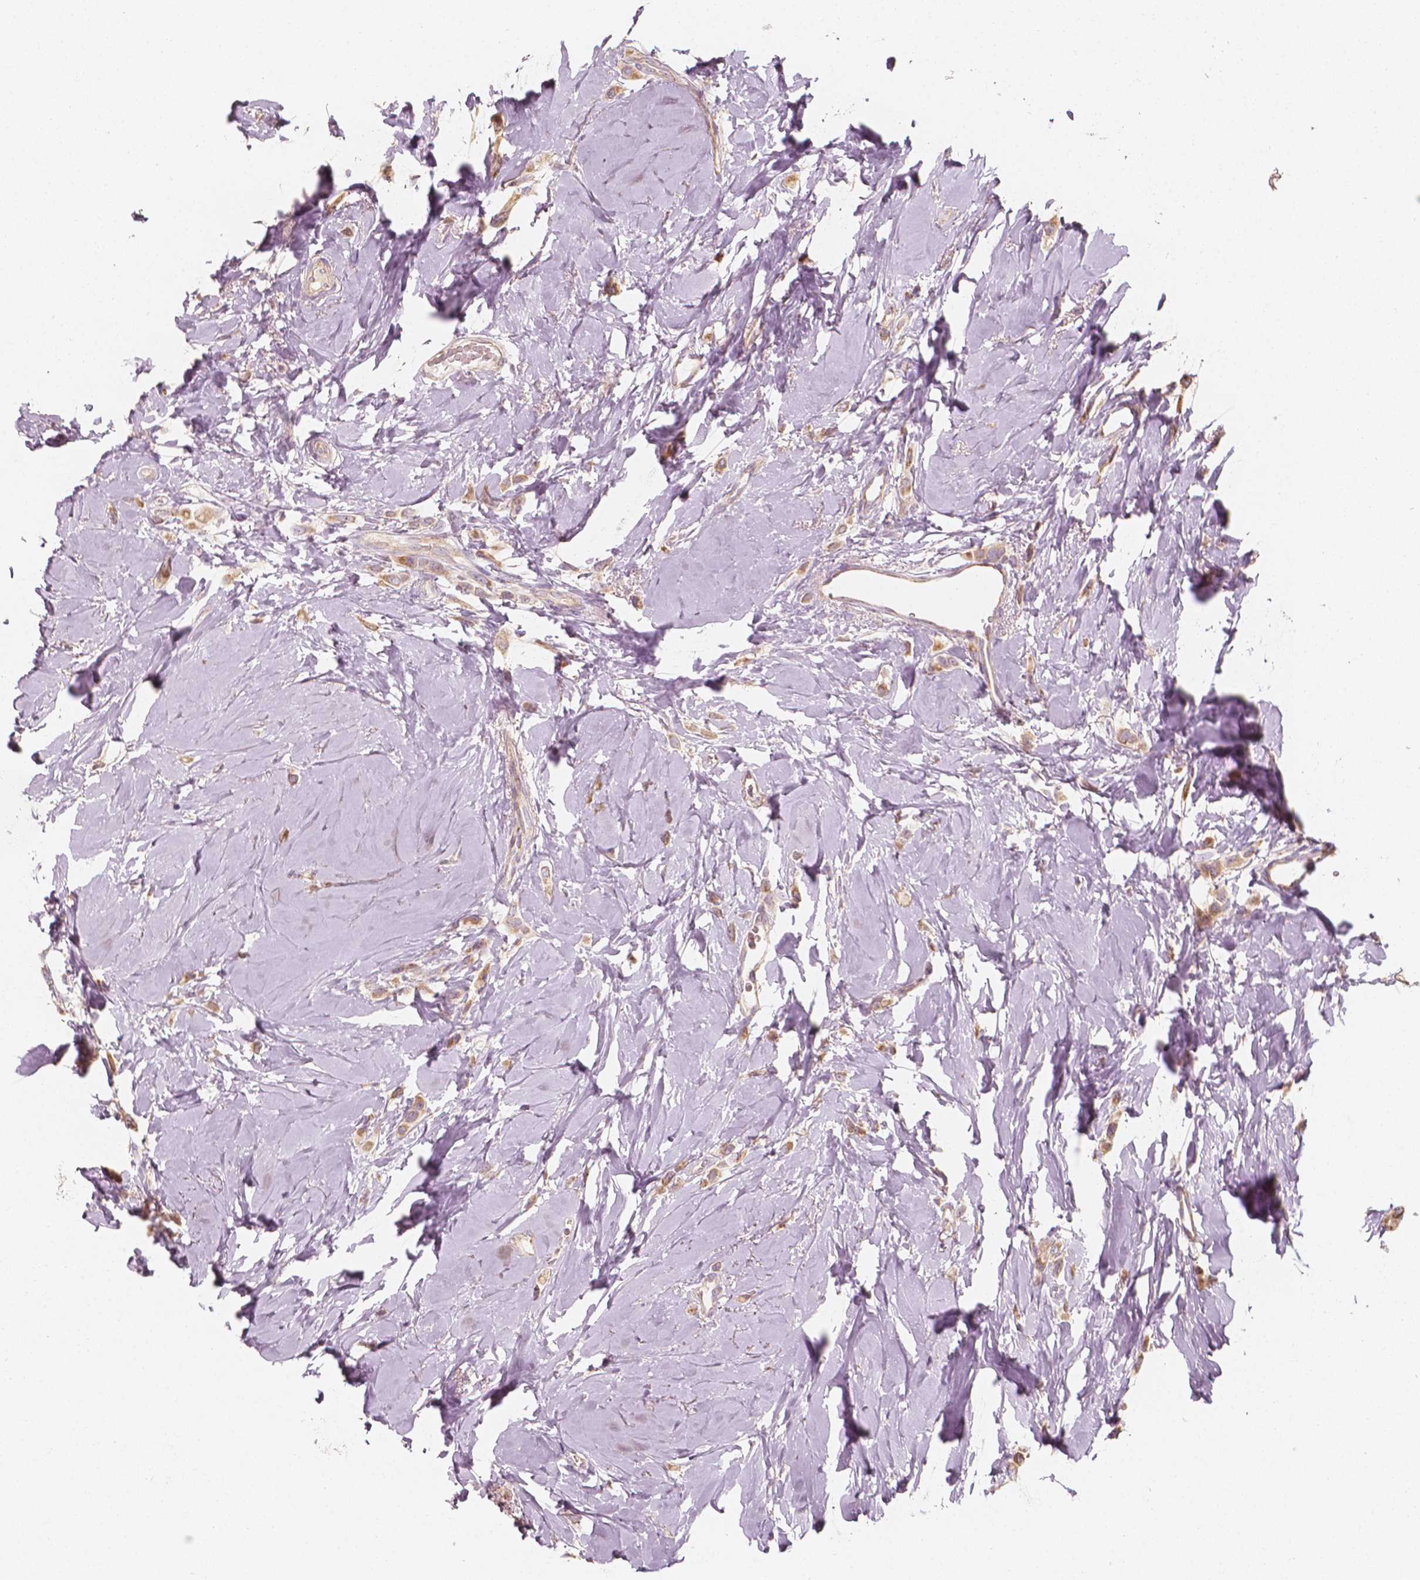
{"staining": {"intensity": "weak", "quantity": ">75%", "location": "cytoplasmic/membranous"}, "tissue": "breast cancer", "cell_type": "Tumor cells", "image_type": "cancer", "snomed": [{"axis": "morphology", "description": "Lobular carcinoma"}, {"axis": "topography", "description": "Breast"}], "caption": "The immunohistochemical stain labels weak cytoplasmic/membranous positivity in tumor cells of breast cancer (lobular carcinoma) tissue. Immunohistochemistry (ihc) stains the protein in brown and the nuclei are stained blue.", "gene": "SHPK", "patient": {"sex": "female", "age": 66}}